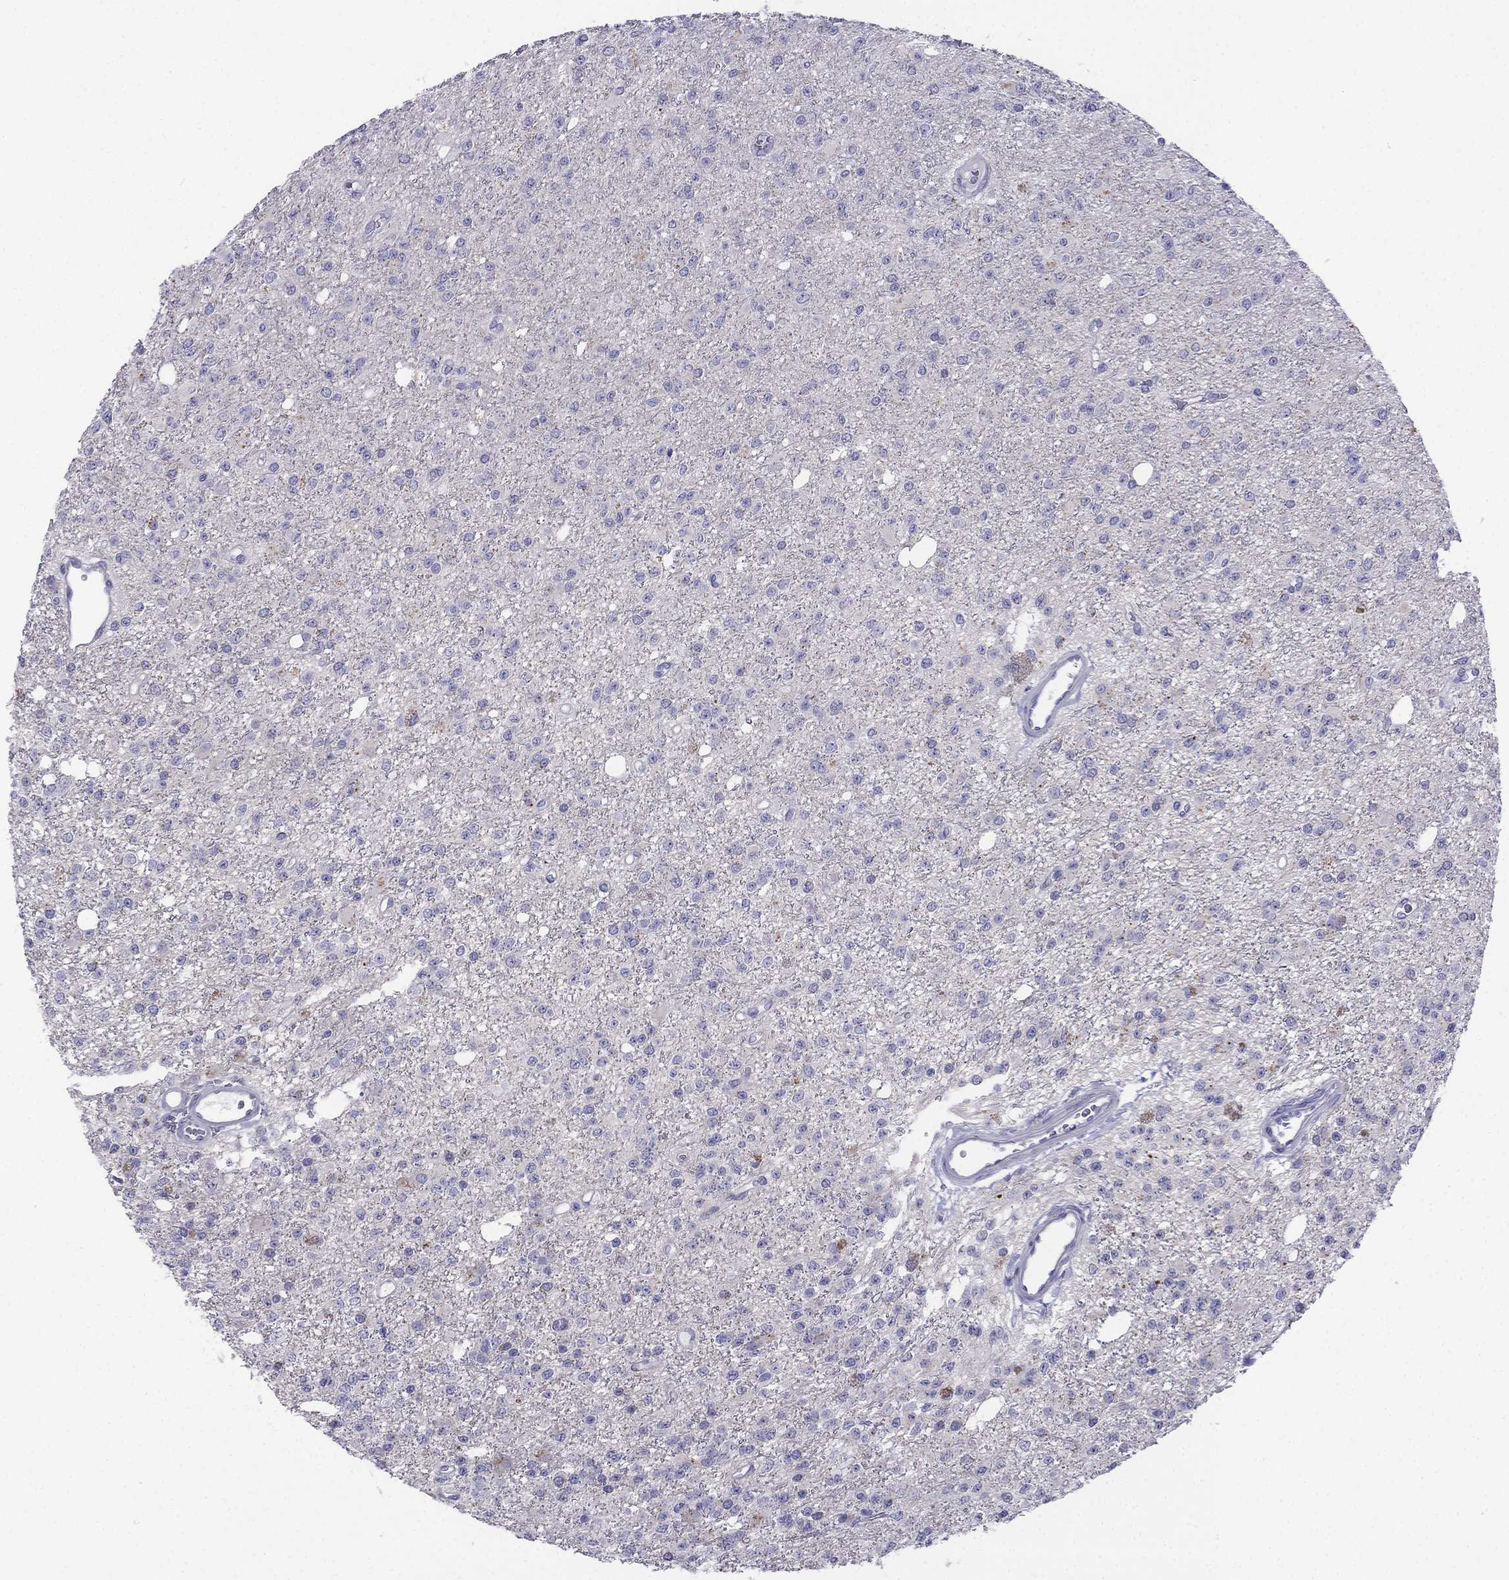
{"staining": {"intensity": "negative", "quantity": "none", "location": "none"}, "tissue": "glioma", "cell_type": "Tumor cells", "image_type": "cancer", "snomed": [{"axis": "morphology", "description": "Glioma, malignant, Low grade"}, {"axis": "topography", "description": "Brain"}], "caption": "High power microscopy histopathology image of an immunohistochemistry (IHC) micrograph of low-grade glioma (malignant), revealing no significant positivity in tumor cells.", "gene": "ALOXE3", "patient": {"sex": "female", "age": 45}}